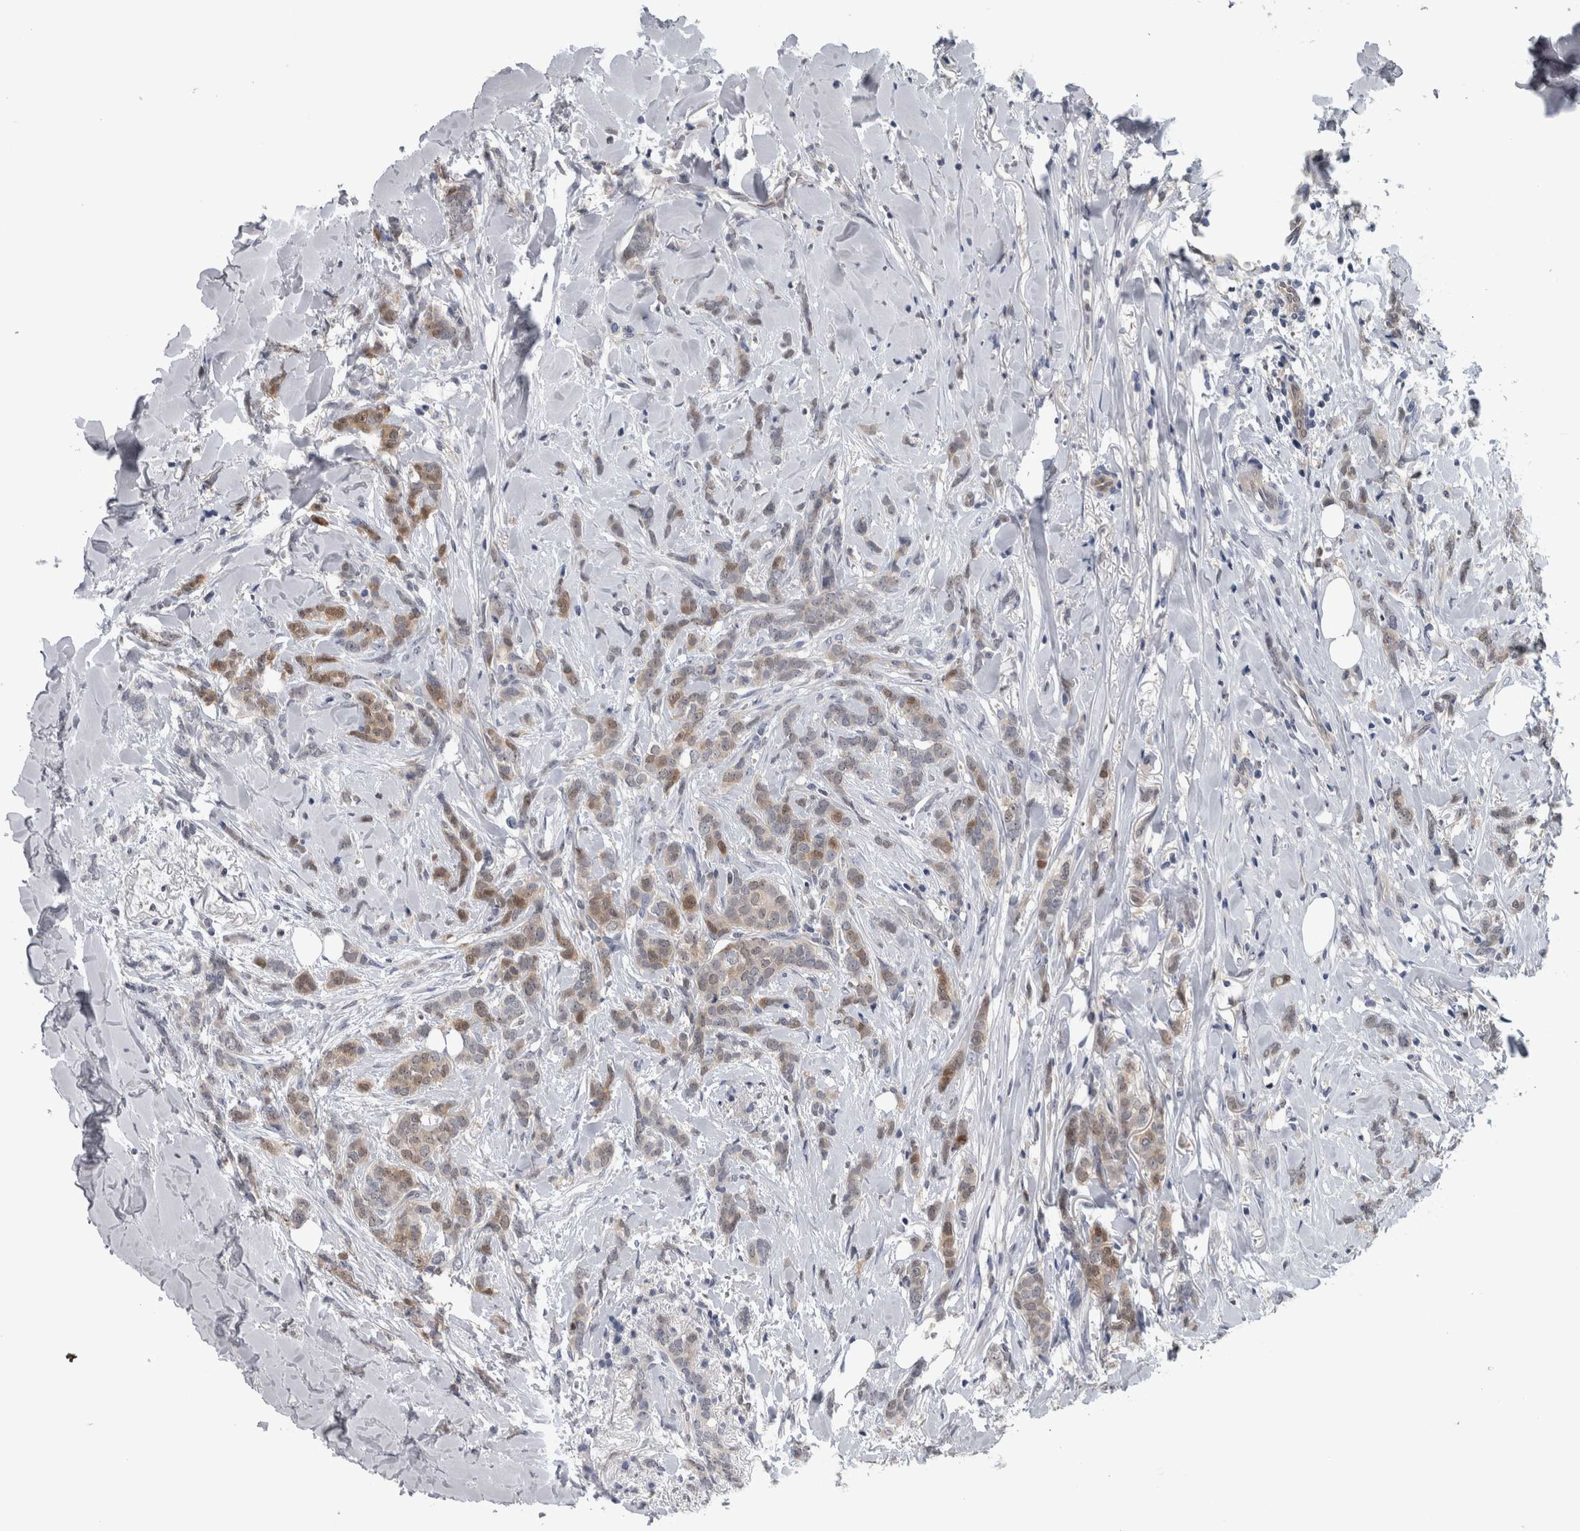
{"staining": {"intensity": "moderate", "quantity": "<25%", "location": "cytoplasmic/membranous,nuclear"}, "tissue": "breast cancer", "cell_type": "Tumor cells", "image_type": "cancer", "snomed": [{"axis": "morphology", "description": "Lobular carcinoma"}, {"axis": "topography", "description": "Skin"}, {"axis": "topography", "description": "Breast"}], "caption": "Breast cancer (lobular carcinoma) stained with a protein marker shows moderate staining in tumor cells.", "gene": "NAPRT", "patient": {"sex": "female", "age": 46}}